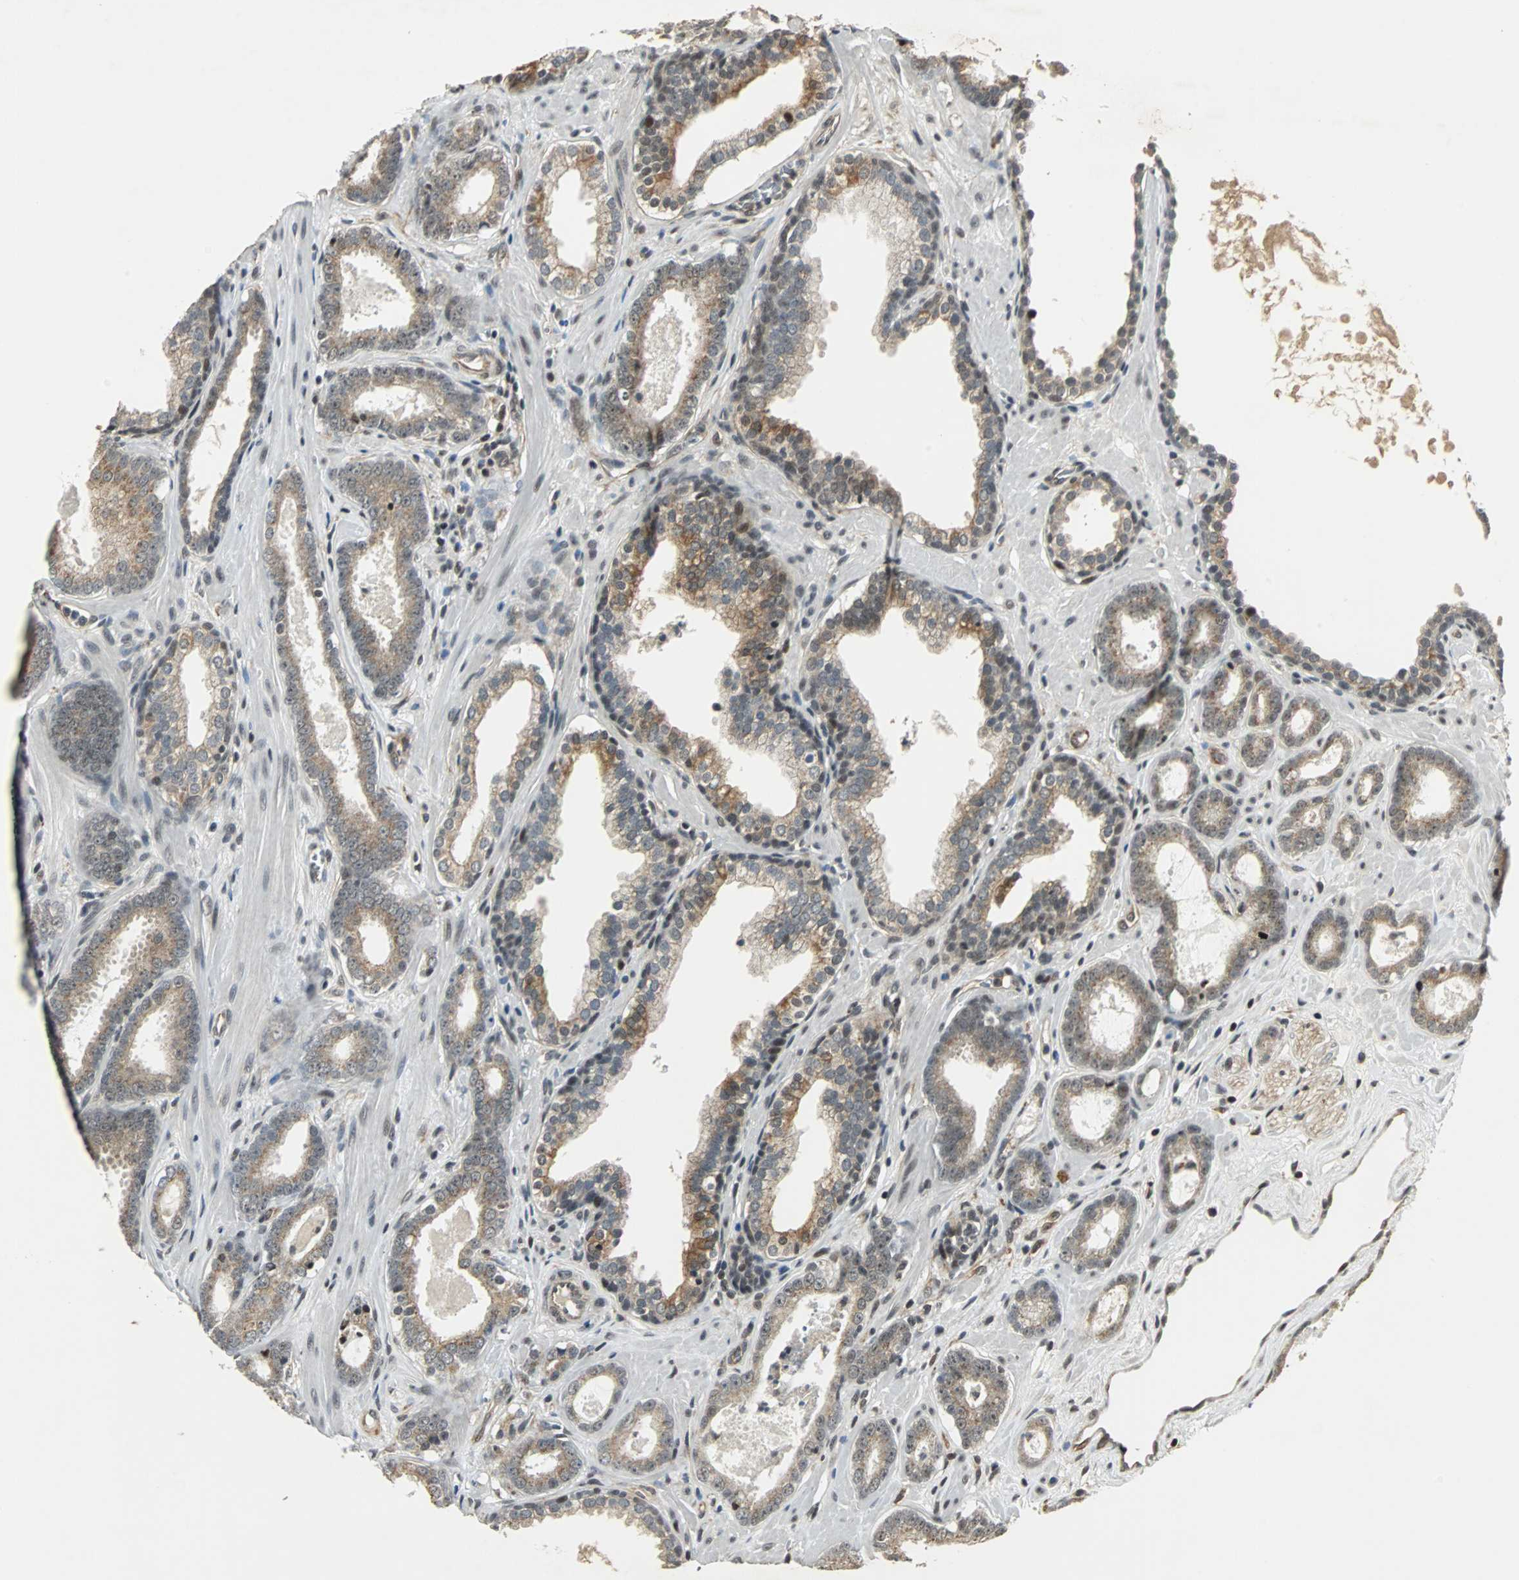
{"staining": {"intensity": "moderate", "quantity": ">75%", "location": "cytoplasmic/membranous"}, "tissue": "prostate cancer", "cell_type": "Tumor cells", "image_type": "cancer", "snomed": [{"axis": "morphology", "description": "Adenocarcinoma, Low grade"}, {"axis": "topography", "description": "Prostate"}], "caption": "Protein expression by immunohistochemistry shows moderate cytoplasmic/membranous staining in about >75% of tumor cells in prostate cancer.", "gene": "MED4", "patient": {"sex": "male", "age": 57}}